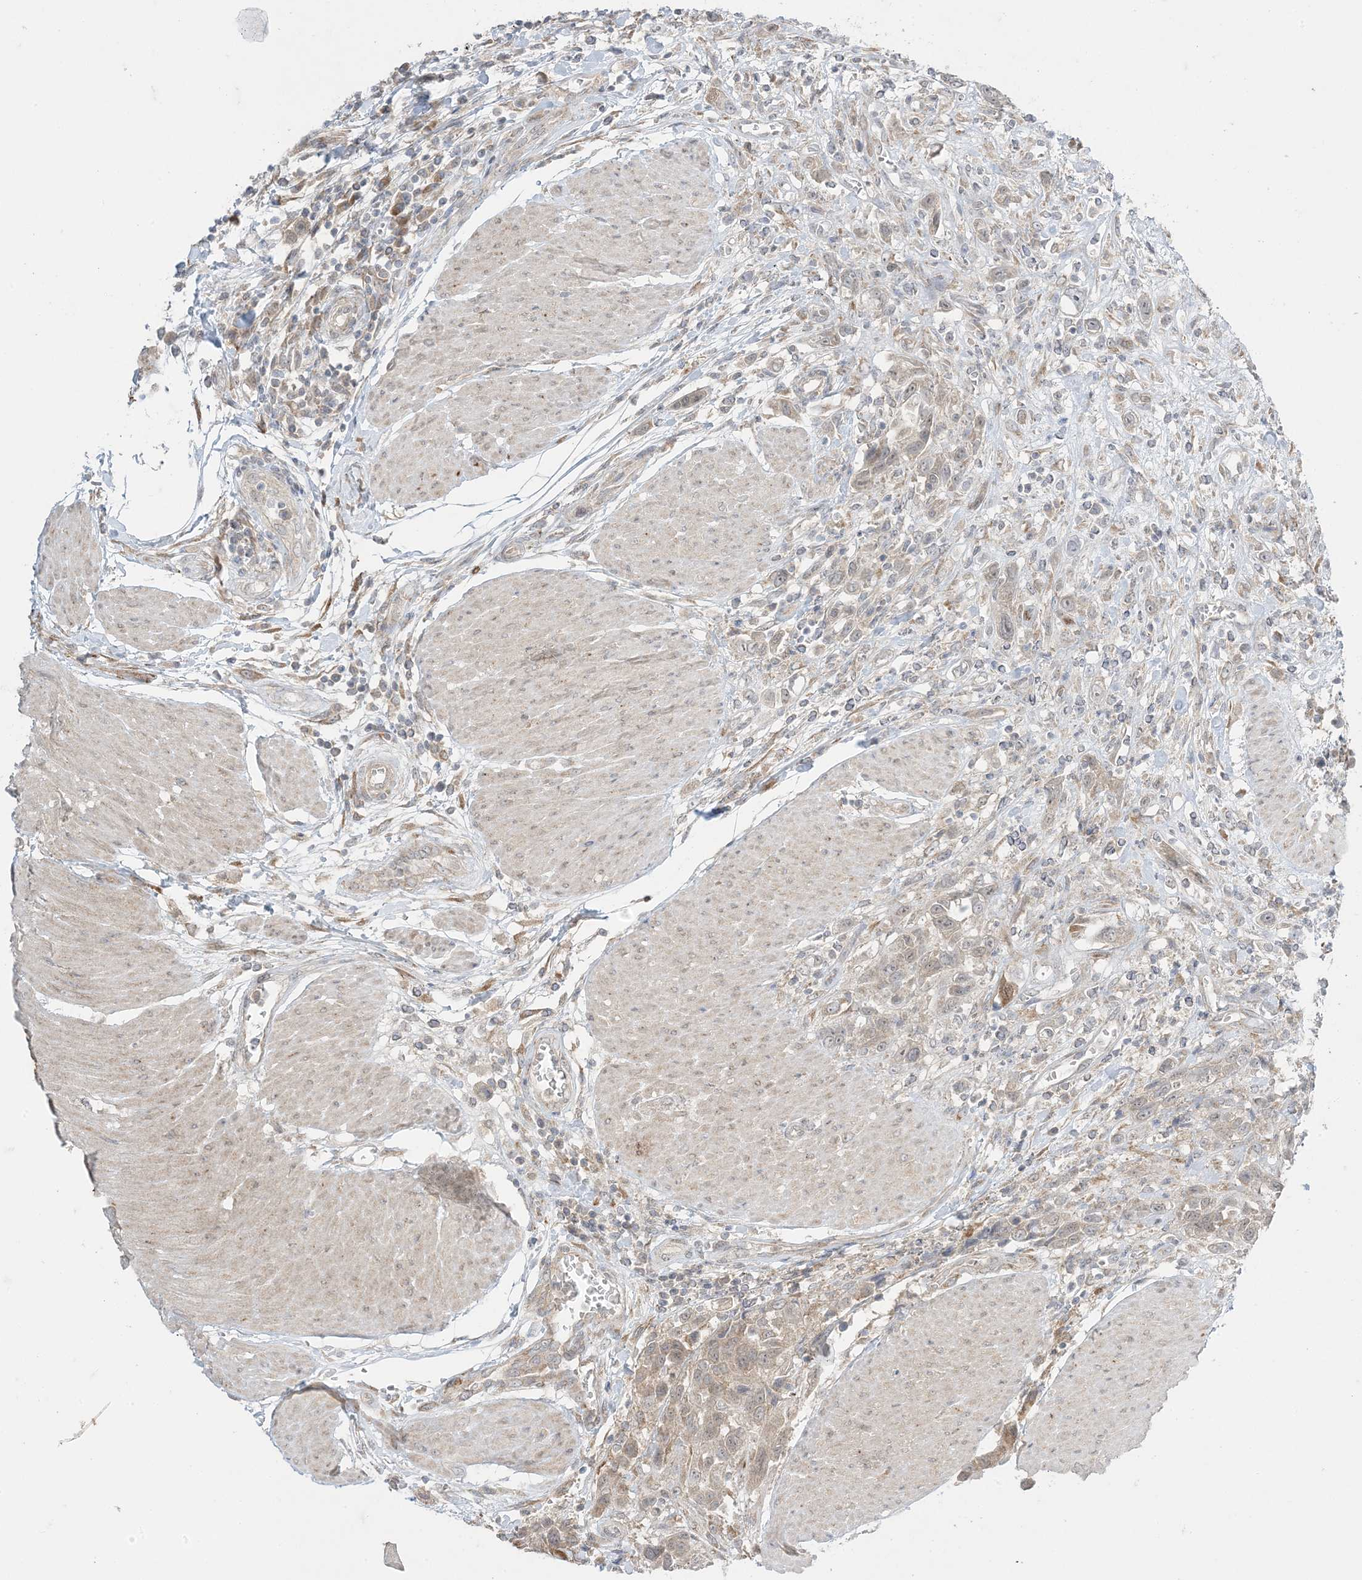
{"staining": {"intensity": "weak", "quantity": "<25%", "location": "cytoplasmic/membranous"}, "tissue": "urothelial cancer", "cell_type": "Tumor cells", "image_type": "cancer", "snomed": [{"axis": "morphology", "description": "Urothelial carcinoma, High grade"}, {"axis": "topography", "description": "Urinary bladder"}], "caption": "Urothelial cancer stained for a protein using immunohistochemistry (IHC) shows no staining tumor cells.", "gene": "ODC1", "patient": {"sex": "male", "age": 50}}